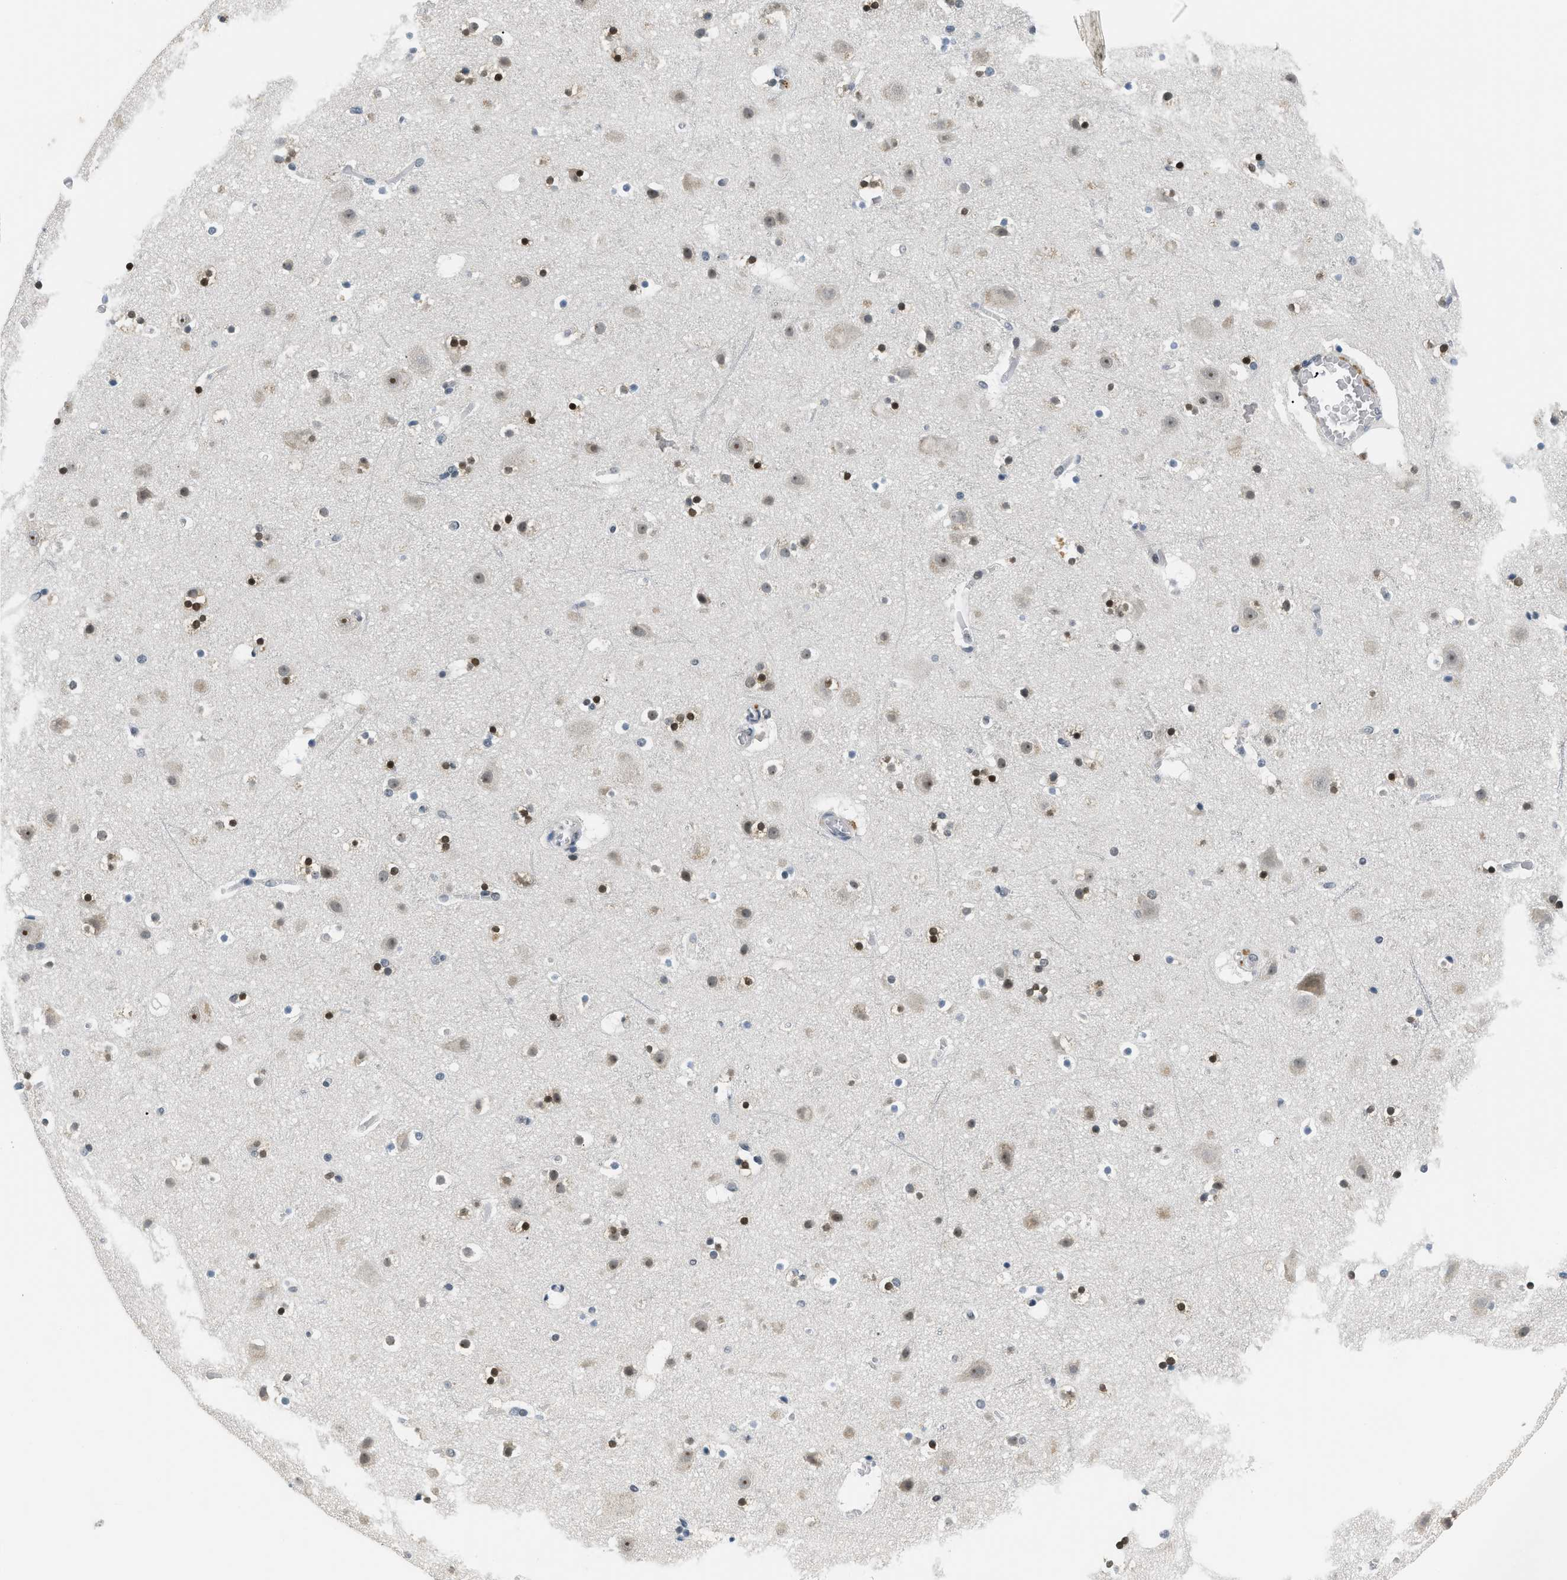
{"staining": {"intensity": "negative", "quantity": "none", "location": "none"}, "tissue": "cerebral cortex", "cell_type": "Endothelial cells", "image_type": "normal", "snomed": [{"axis": "morphology", "description": "Normal tissue, NOS"}, {"axis": "topography", "description": "Cerebral cortex"}], "caption": "DAB immunohistochemical staining of unremarkable human cerebral cortex shows no significant staining in endothelial cells. Nuclei are stained in blue.", "gene": "MZF1", "patient": {"sex": "male", "age": 45}}